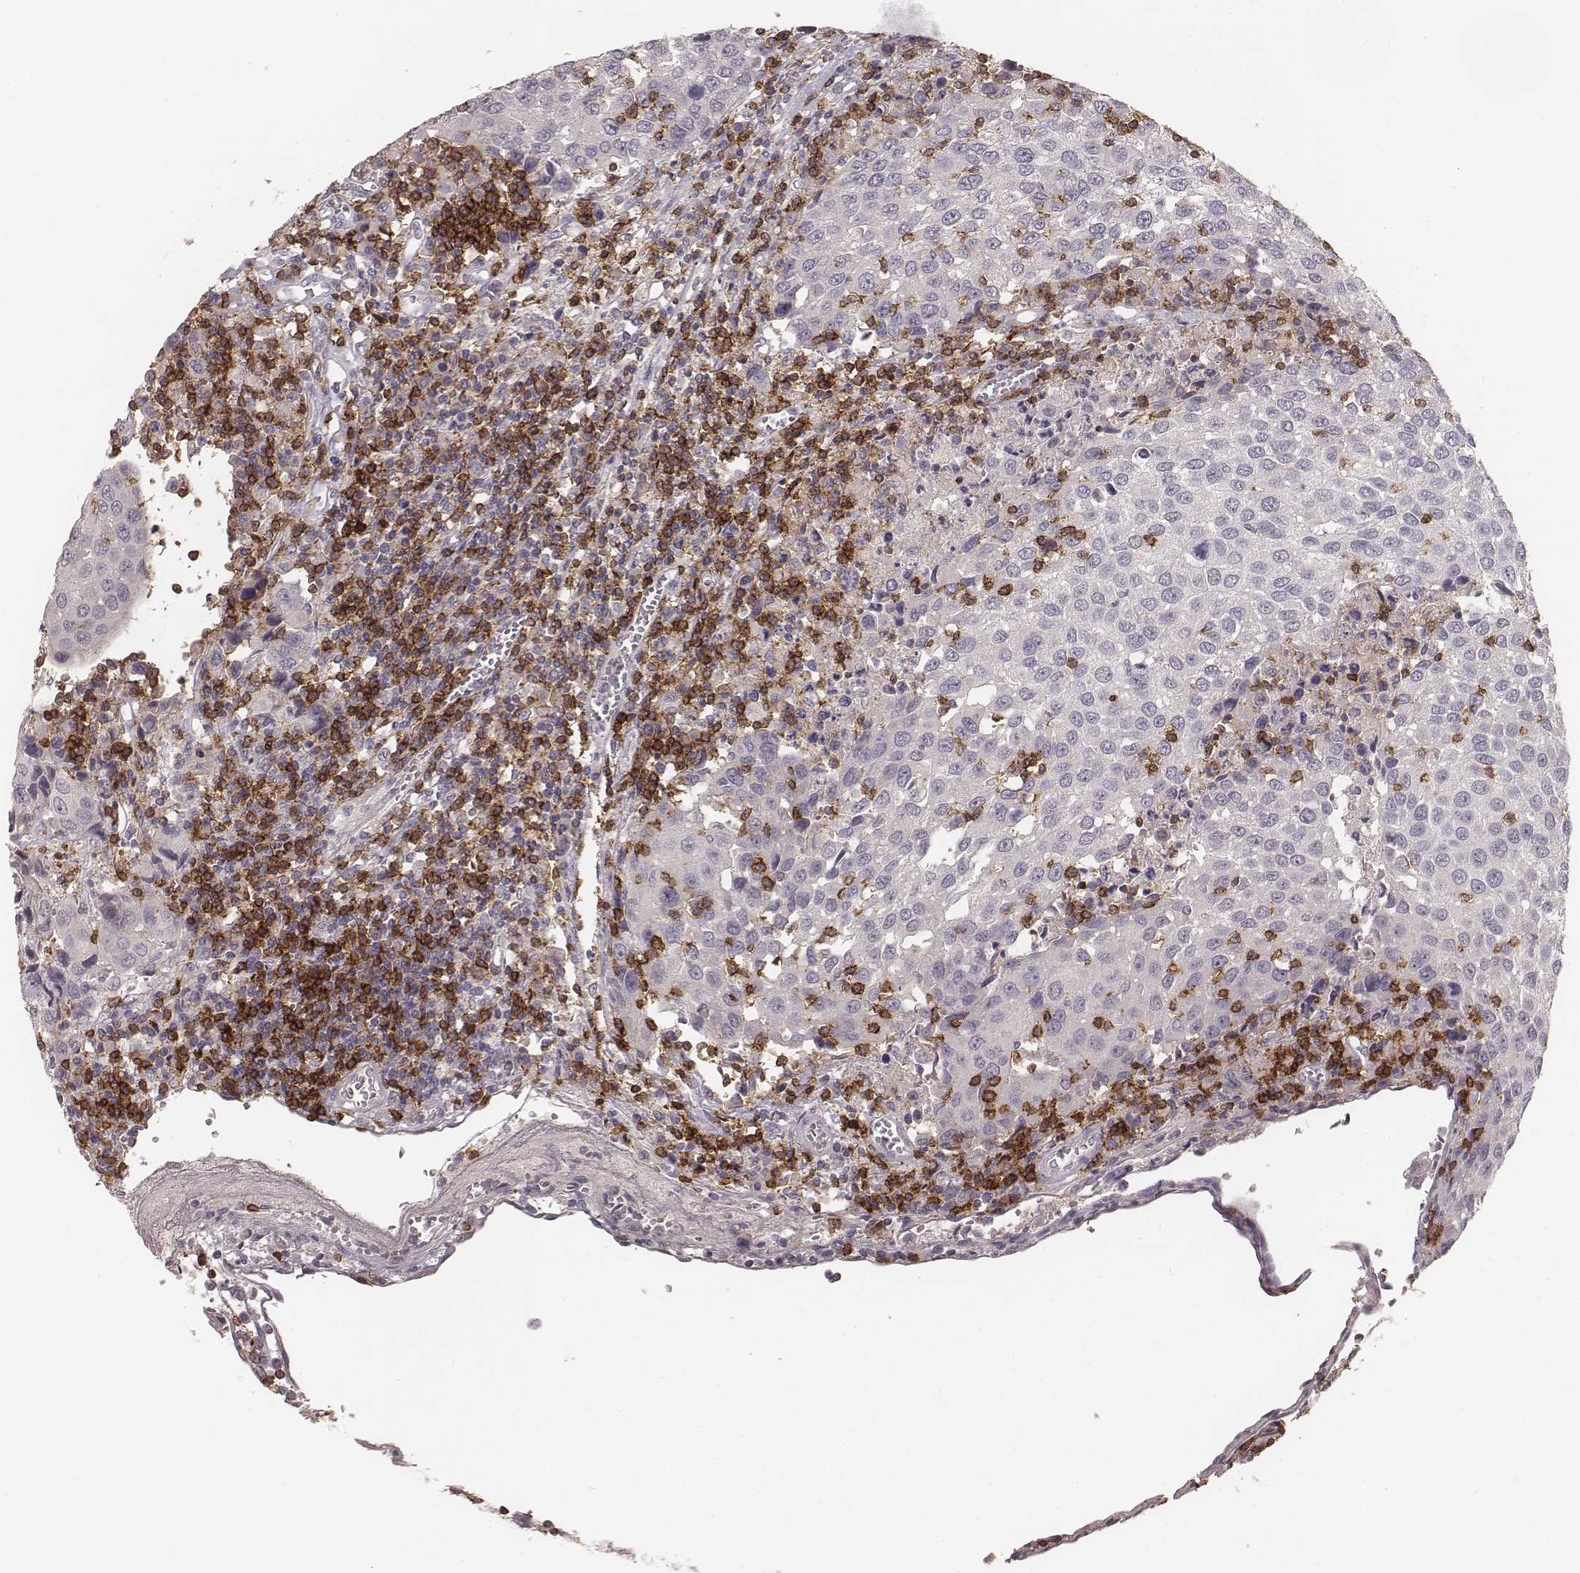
{"staining": {"intensity": "negative", "quantity": "none", "location": "none"}, "tissue": "urothelial cancer", "cell_type": "Tumor cells", "image_type": "cancer", "snomed": [{"axis": "morphology", "description": "Urothelial carcinoma, High grade"}, {"axis": "topography", "description": "Urinary bladder"}], "caption": "High magnification brightfield microscopy of high-grade urothelial carcinoma stained with DAB (brown) and counterstained with hematoxylin (blue): tumor cells show no significant staining.", "gene": "CD8A", "patient": {"sex": "female", "age": 85}}